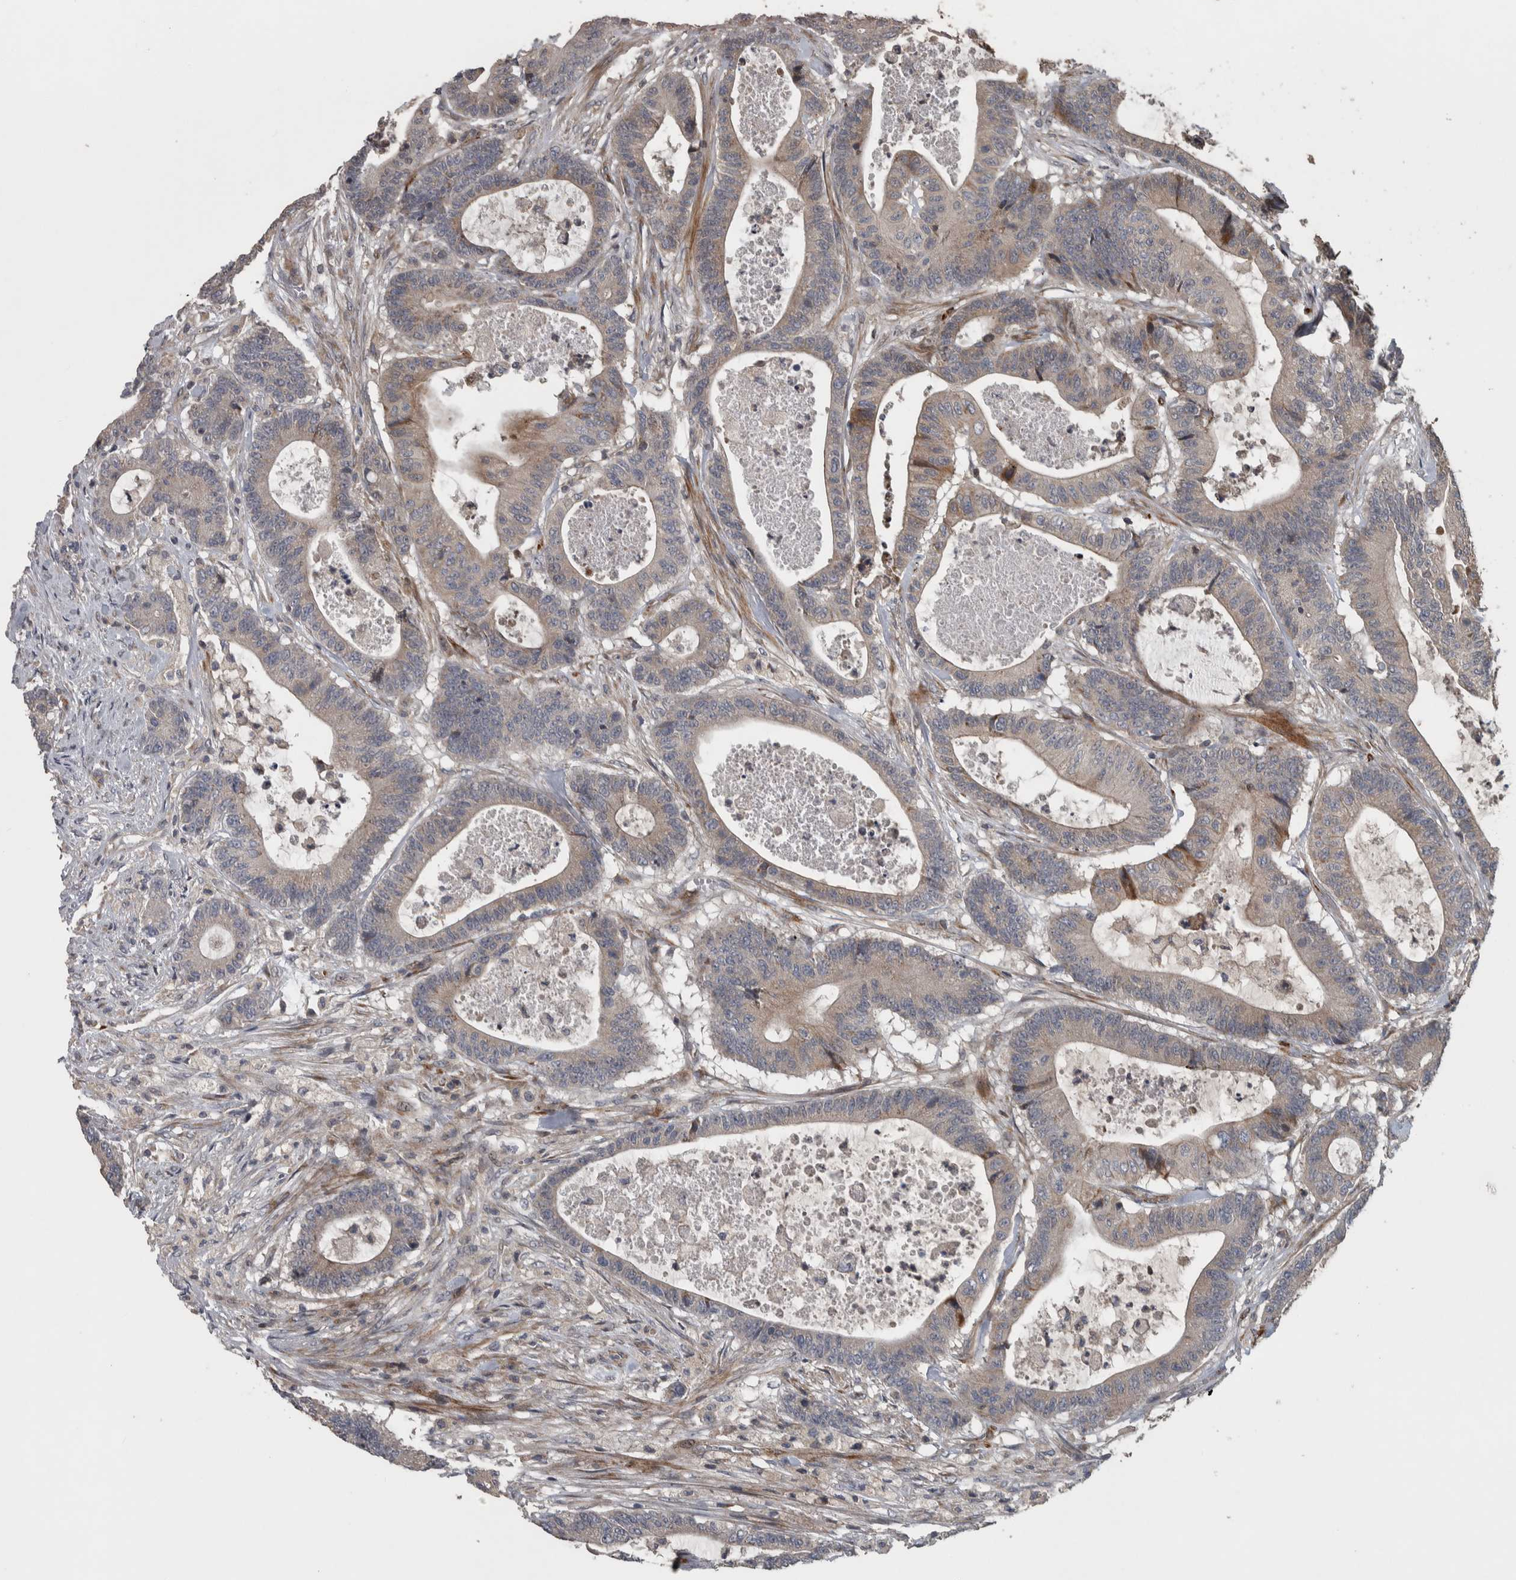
{"staining": {"intensity": "weak", "quantity": "25%-75%", "location": "cytoplasmic/membranous"}, "tissue": "colorectal cancer", "cell_type": "Tumor cells", "image_type": "cancer", "snomed": [{"axis": "morphology", "description": "Adenocarcinoma, NOS"}, {"axis": "topography", "description": "Colon"}], "caption": "The immunohistochemical stain labels weak cytoplasmic/membranous positivity in tumor cells of colorectal adenocarcinoma tissue. The protein is stained brown, and the nuclei are stained in blue (DAB IHC with brightfield microscopy, high magnification).", "gene": "ERAL1", "patient": {"sex": "female", "age": 84}}